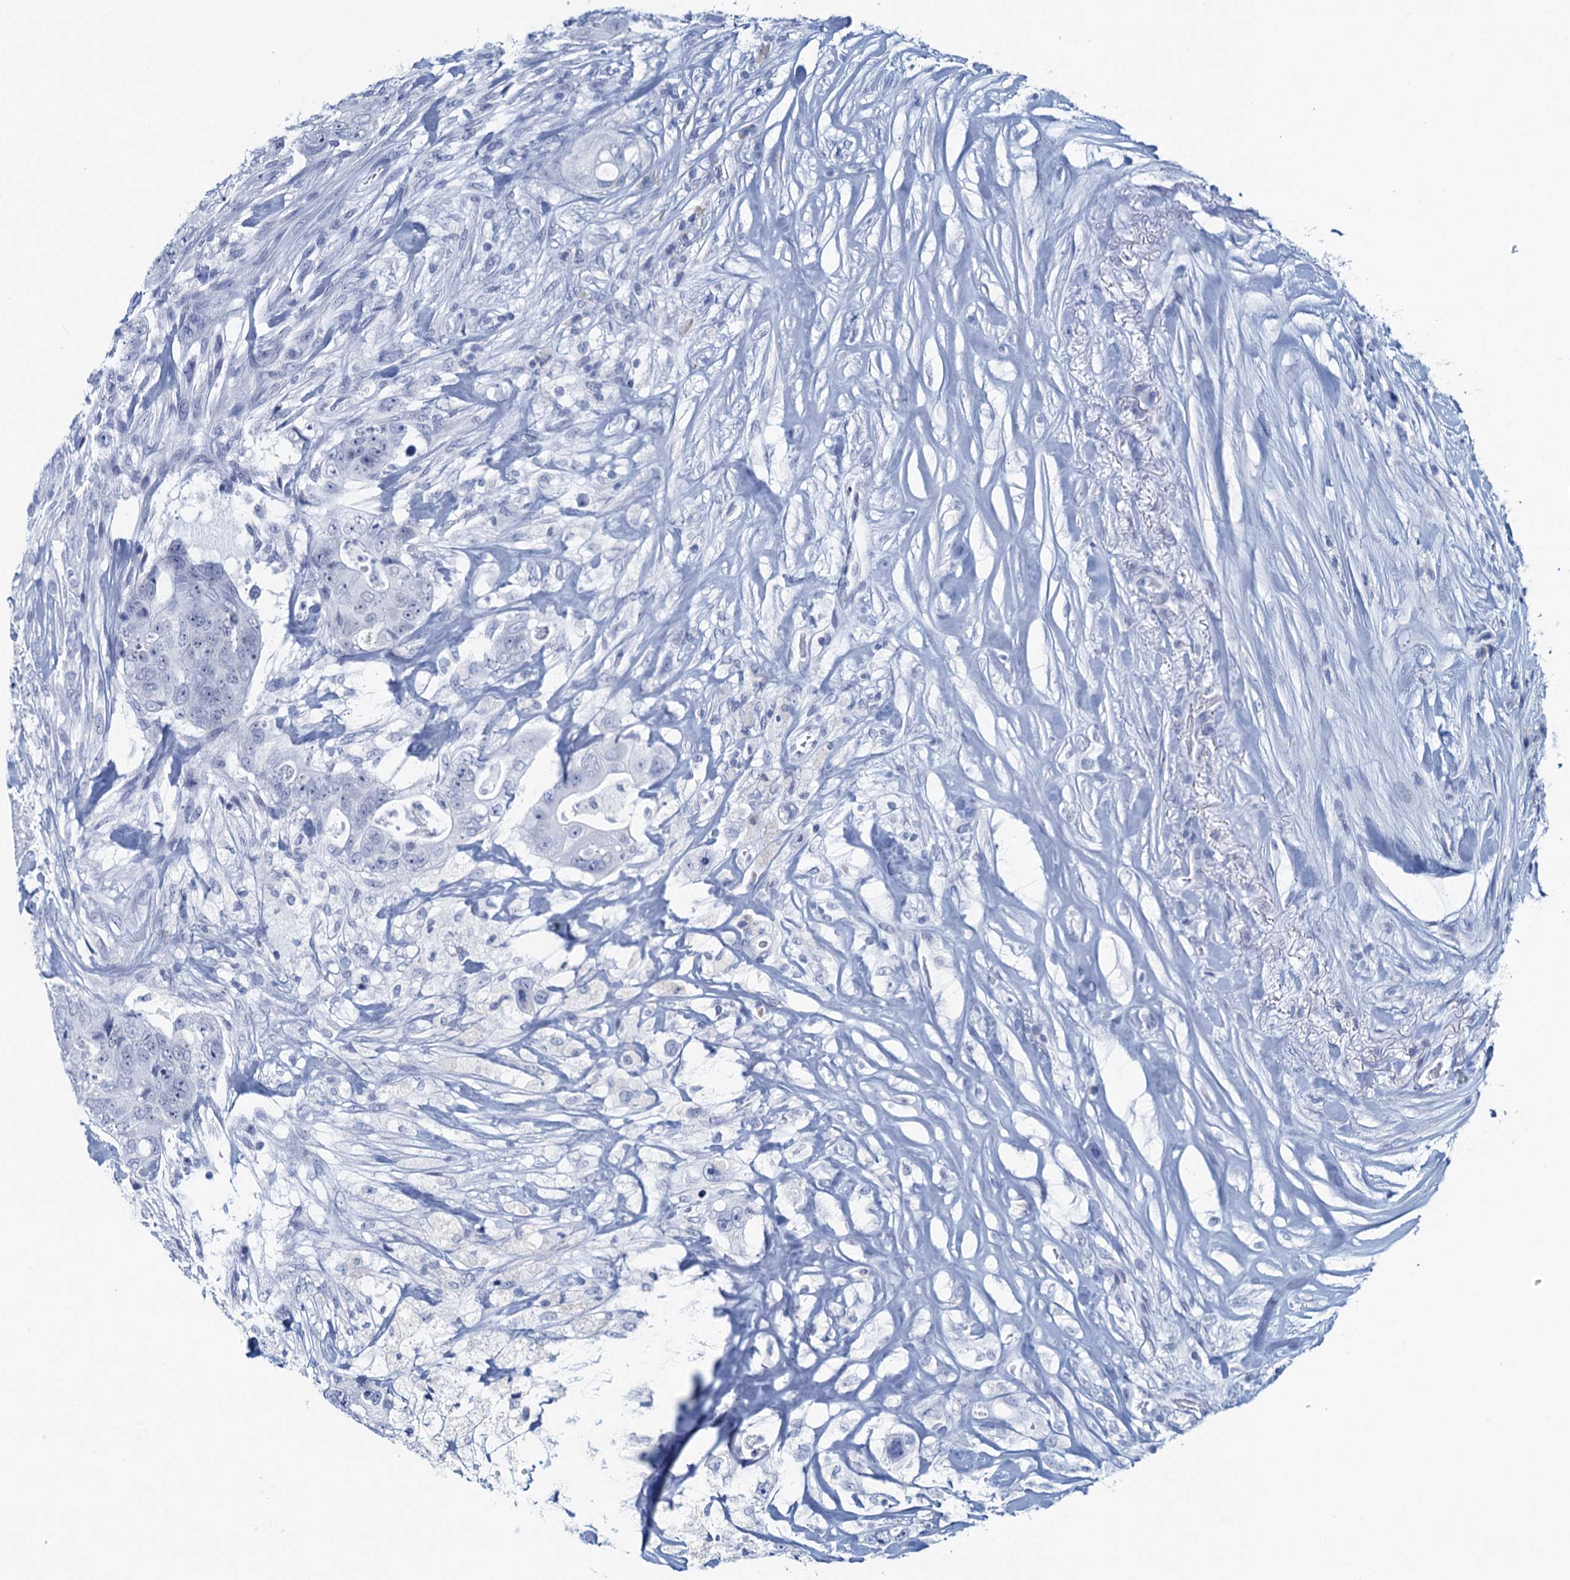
{"staining": {"intensity": "negative", "quantity": "none", "location": "none"}, "tissue": "colorectal cancer", "cell_type": "Tumor cells", "image_type": "cancer", "snomed": [{"axis": "morphology", "description": "Adenocarcinoma, NOS"}, {"axis": "topography", "description": "Colon"}], "caption": "This image is of colorectal adenocarcinoma stained with immunohistochemistry (IHC) to label a protein in brown with the nuclei are counter-stained blue. There is no staining in tumor cells. Nuclei are stained in blue.", "gene": "HAPSTR1", "patient": {"sex": "female", "age": 46}}